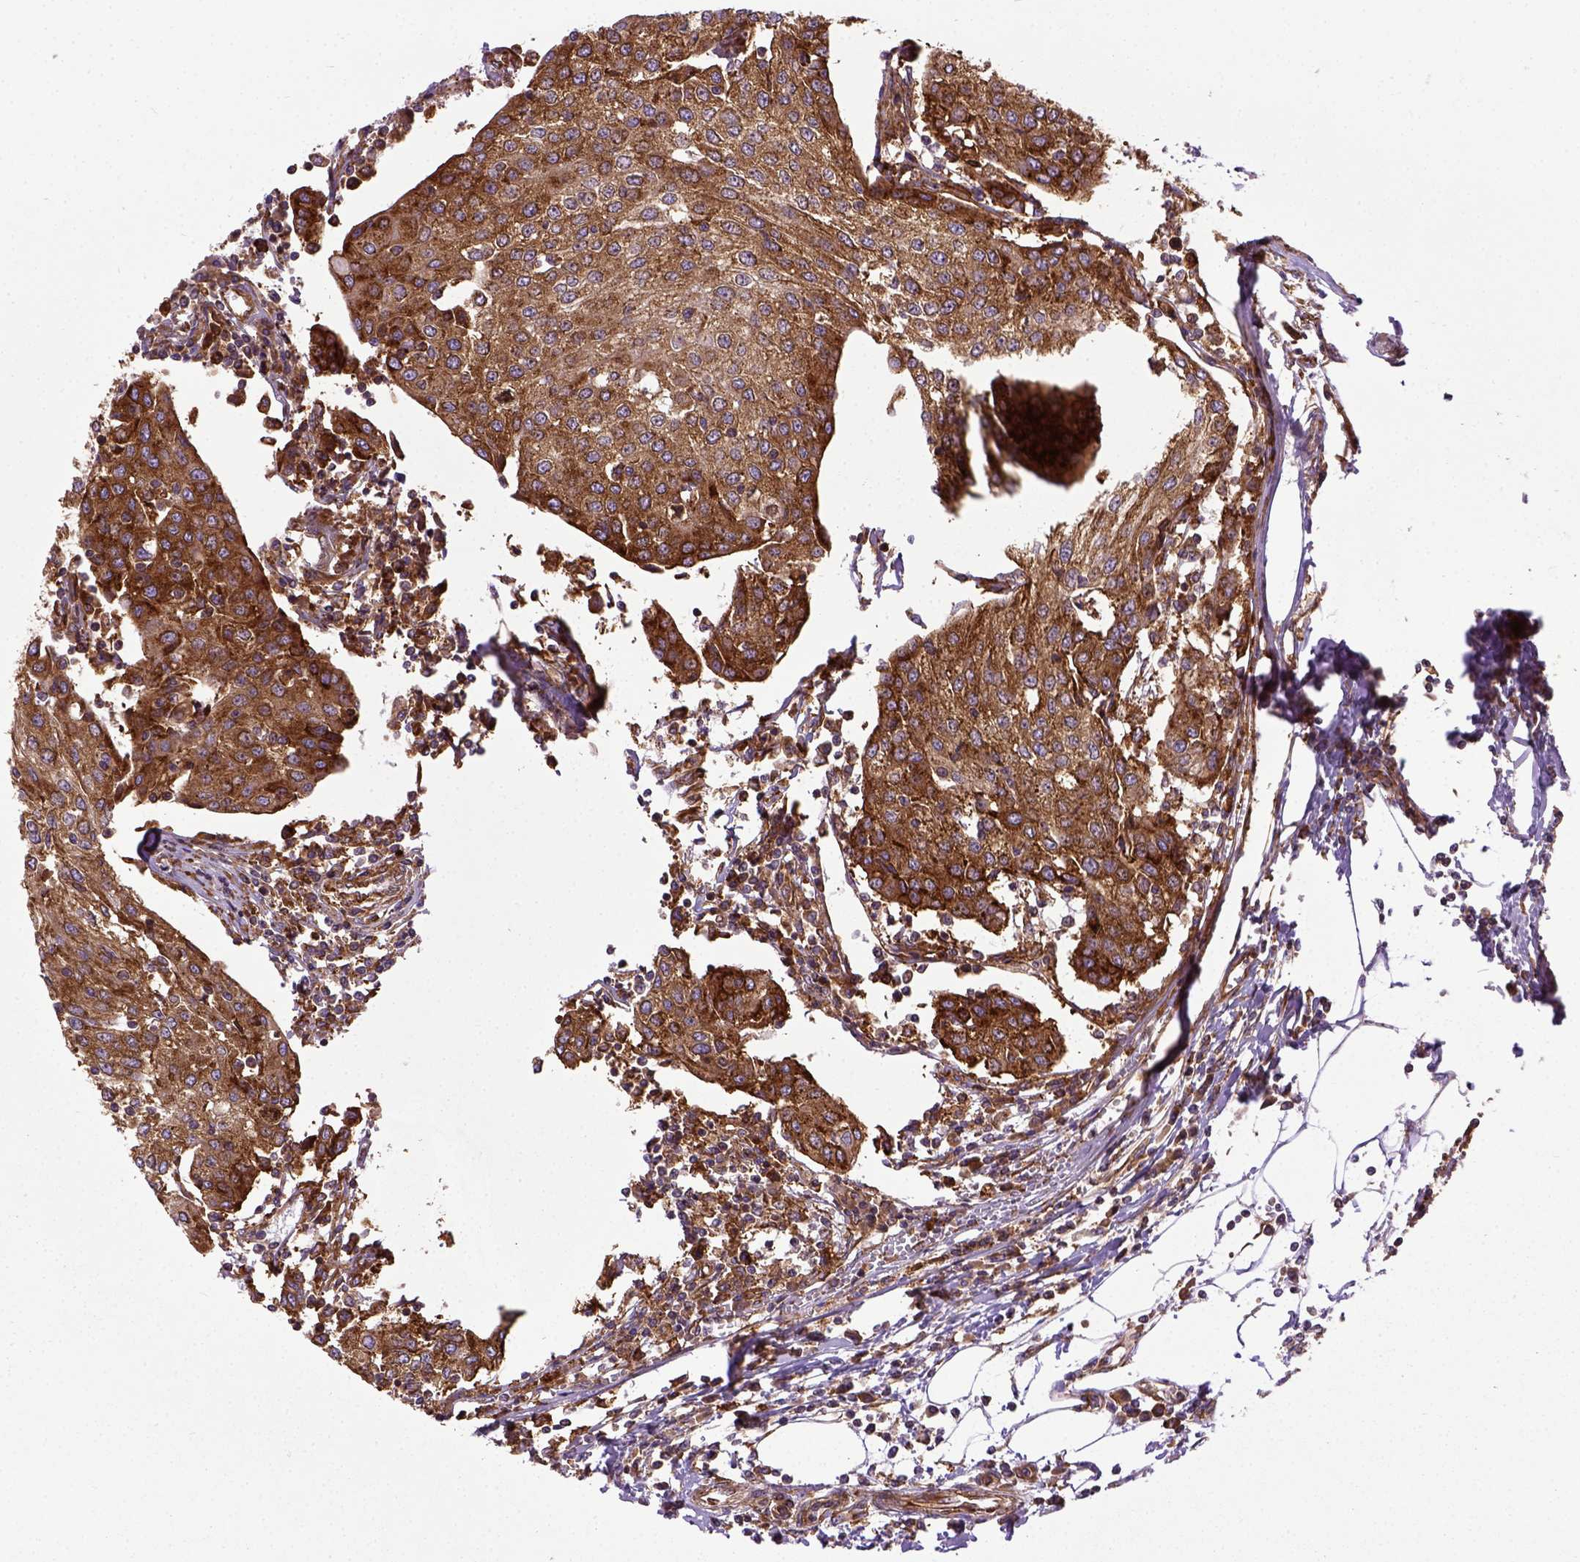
{"staining": {"intensity": "strong", "quantity": ">75%", "location": "cytoplasmic/membranous"}, "tissue": "urothelial cancer", "cell_type": "Tumor cells", "image_type": "cancer", "snomed": [{"axis": "morphology", "description": "Urothelial carcinoma, High grade"}, {"axis": "topography", "description": "Urinary bladder"}], "caption": "IHC (DAB) staining of urothelial cancer exhibits strong cytoplasmic/membranous protein expression in approximately >75% of tumor cells.", "gene": "CAPRIN1", "patient": {"sex": "female", "age": 85}}